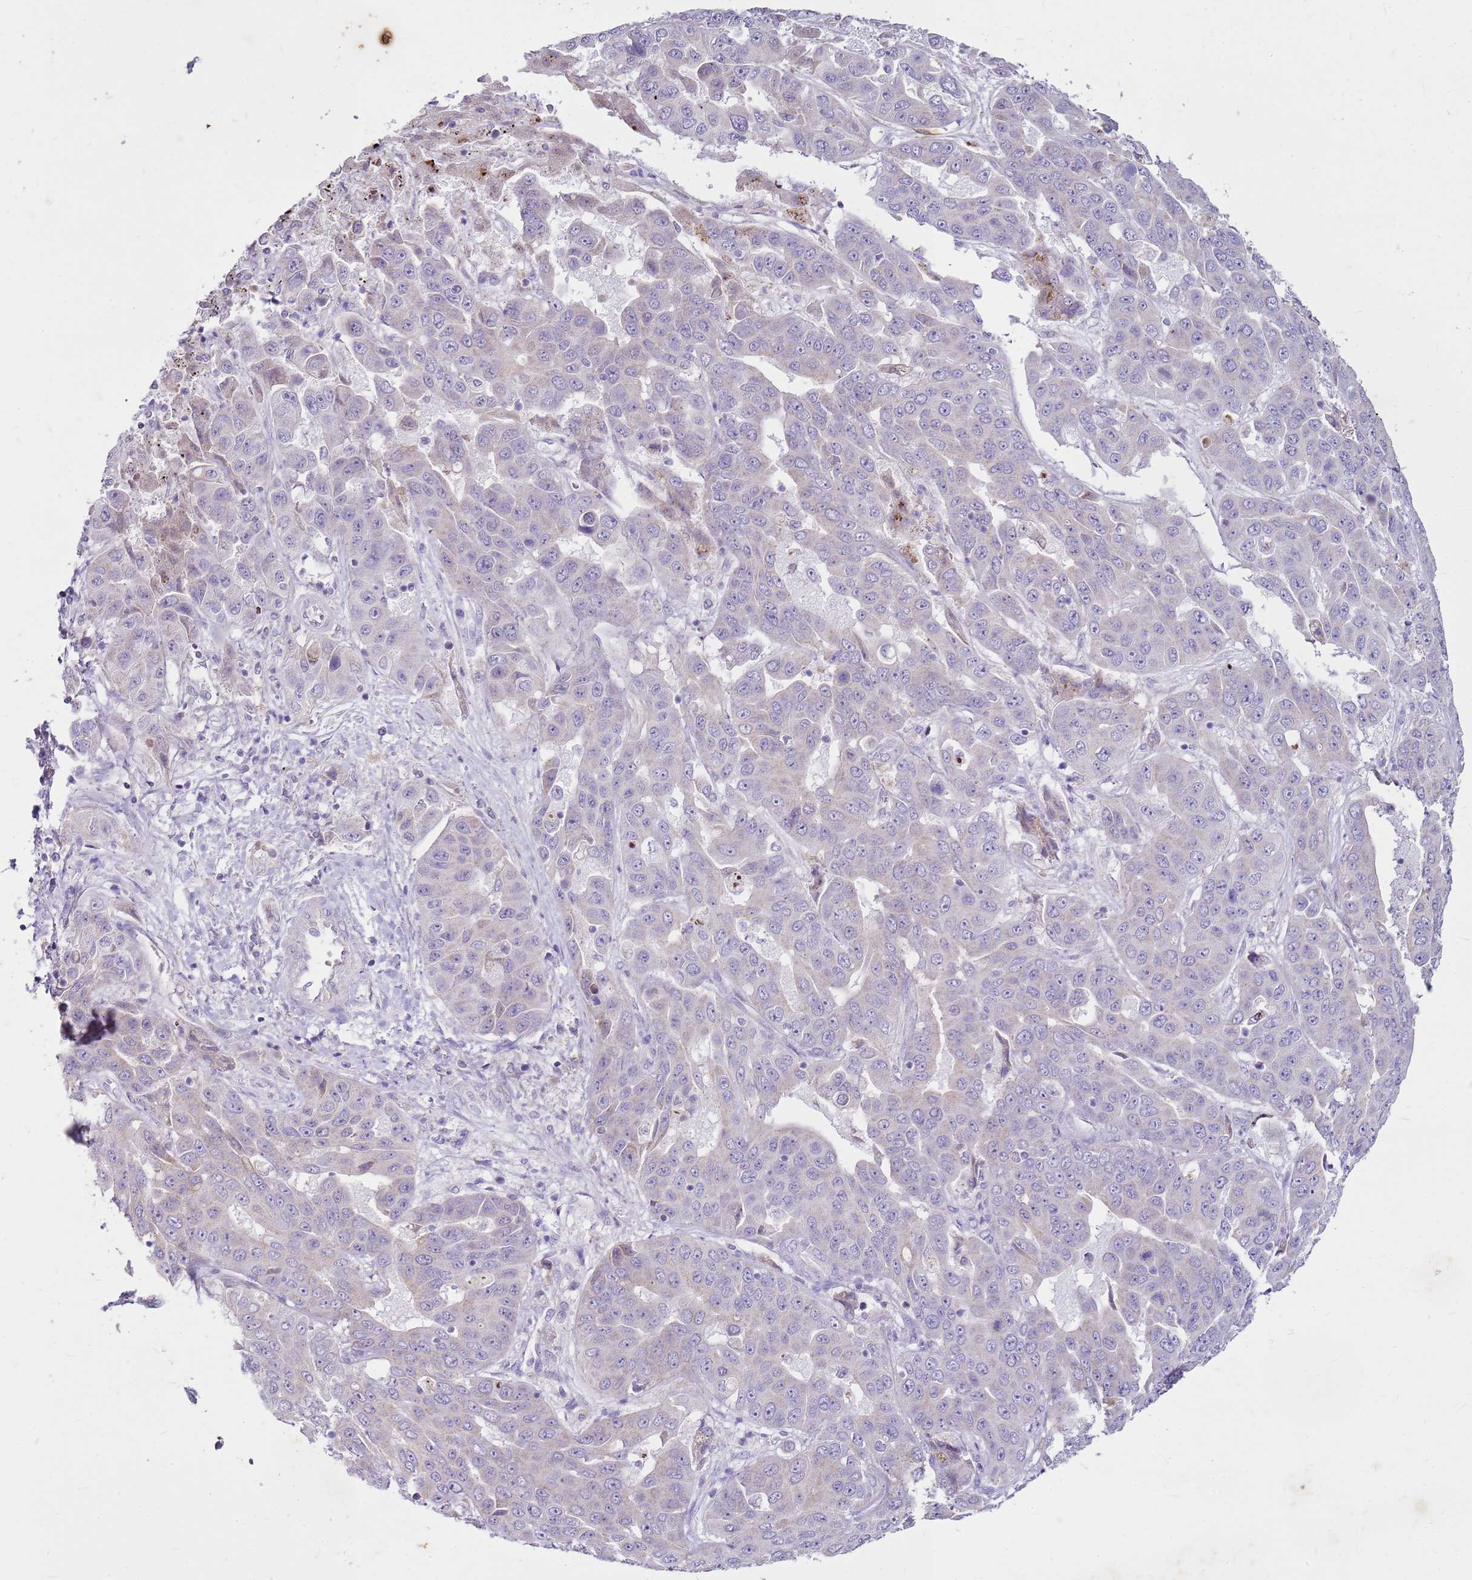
{"staining": {"intensity": "negative", "quantity": "none", "location": "none"}, "tissue": "liver cancer", "cell_type": "Tumor cells", "image_type": "cancer", "snomed": [{"axis": "morphology", "description": "Cholangiocarcinoma"}, {"axis": "topography", "description": "Liver"}], "caption": "The immunohistochemistry (IHC) micrograph has no significant expression in tumor cells of liver cholangiocarcinoma tissue. (DAB immunohistochemistry (IHC) visualized using brightfield microscopy, high magnification).", "gene": "FABP2", "patient": {"sex": "female", "age": 52}}